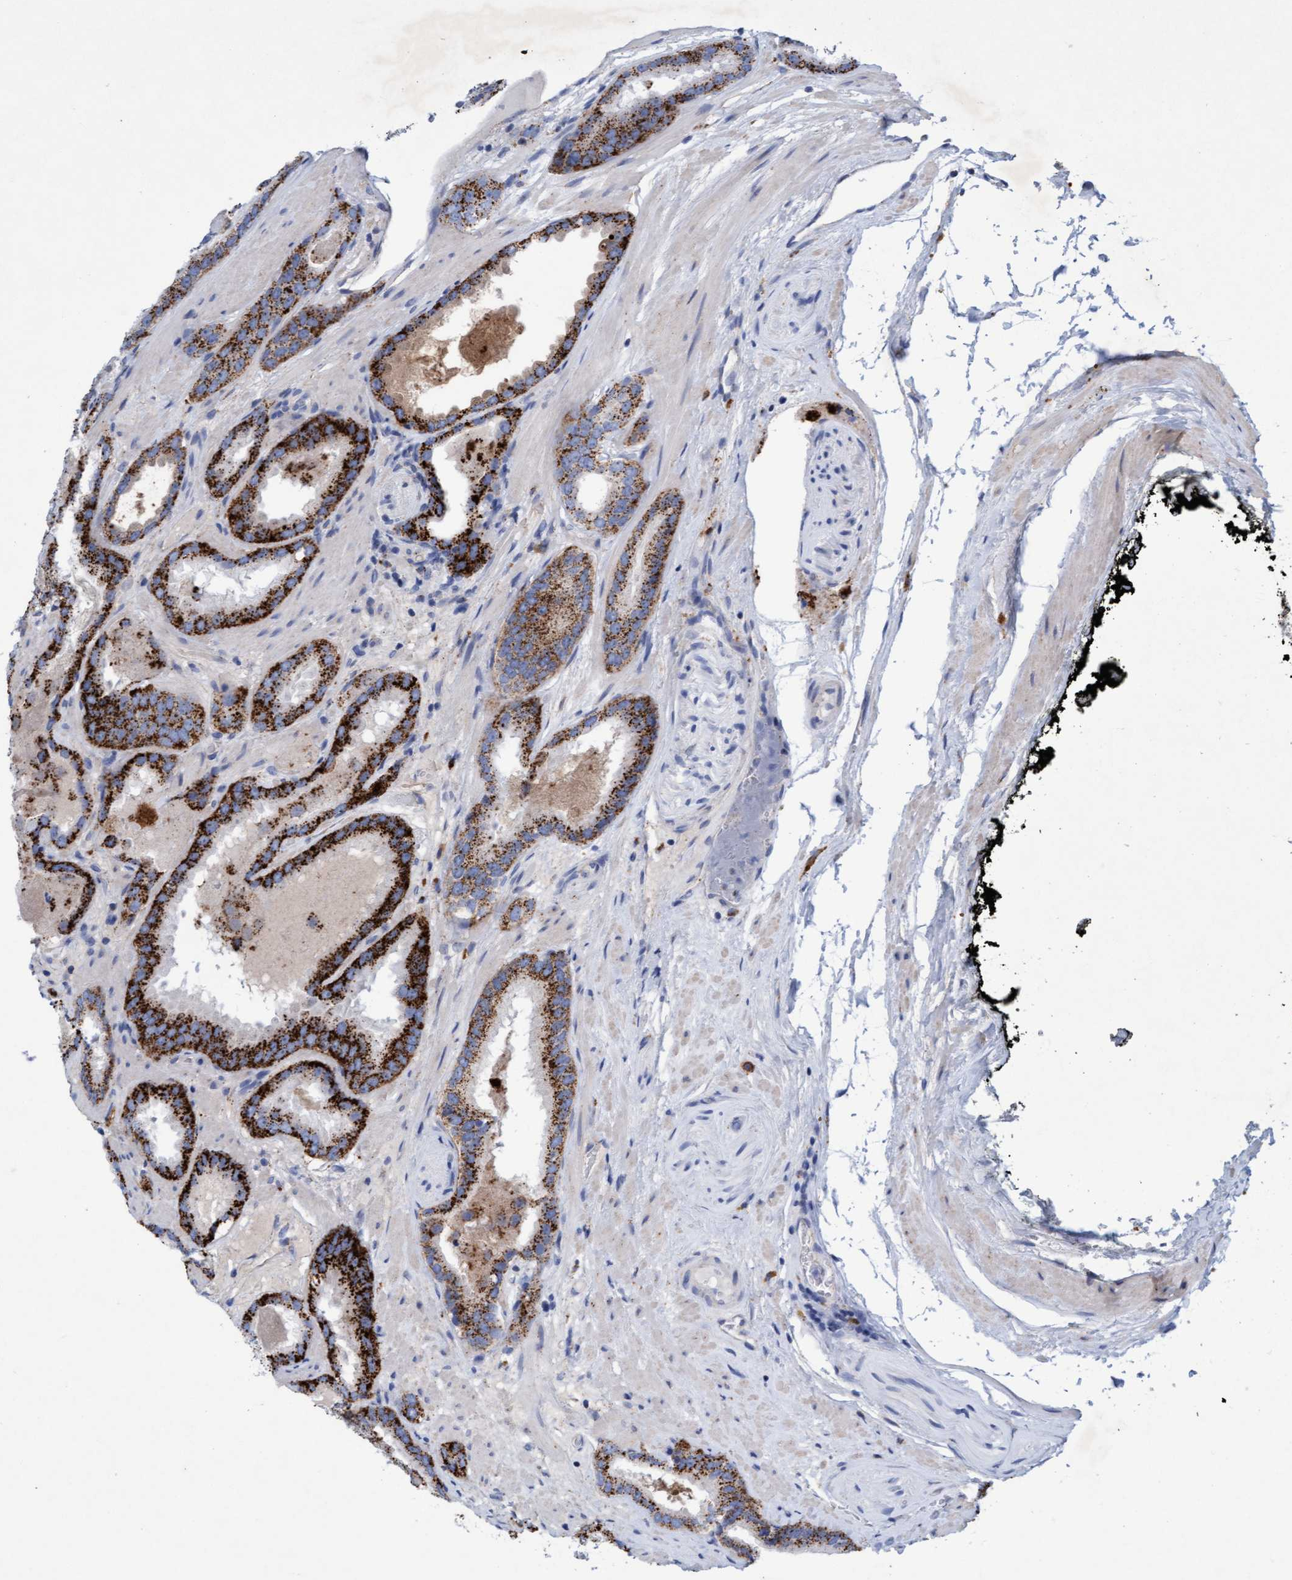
{"staining": {"intensity": "strong", "quantity": ">75%", "location": "cytoplasmic/membranous"}, "tissue": "prostate cancer", "cell_type": "Tumor cells", "image_type": "cancer", "snomed": [{"axis": "morphology", "description": "Adenocarcinoma, Low grade"}, {"axis": "topography", "description": "Prostate"}], "caption": "The histopathology image exhibits immunohistochemical staining of prostate cancer. There is strong cytoplasmic/membranous staining is identified in about >75% of tumor cells.", "gene": "SGSH", "patient": {"sex": "male", "age": 51}}